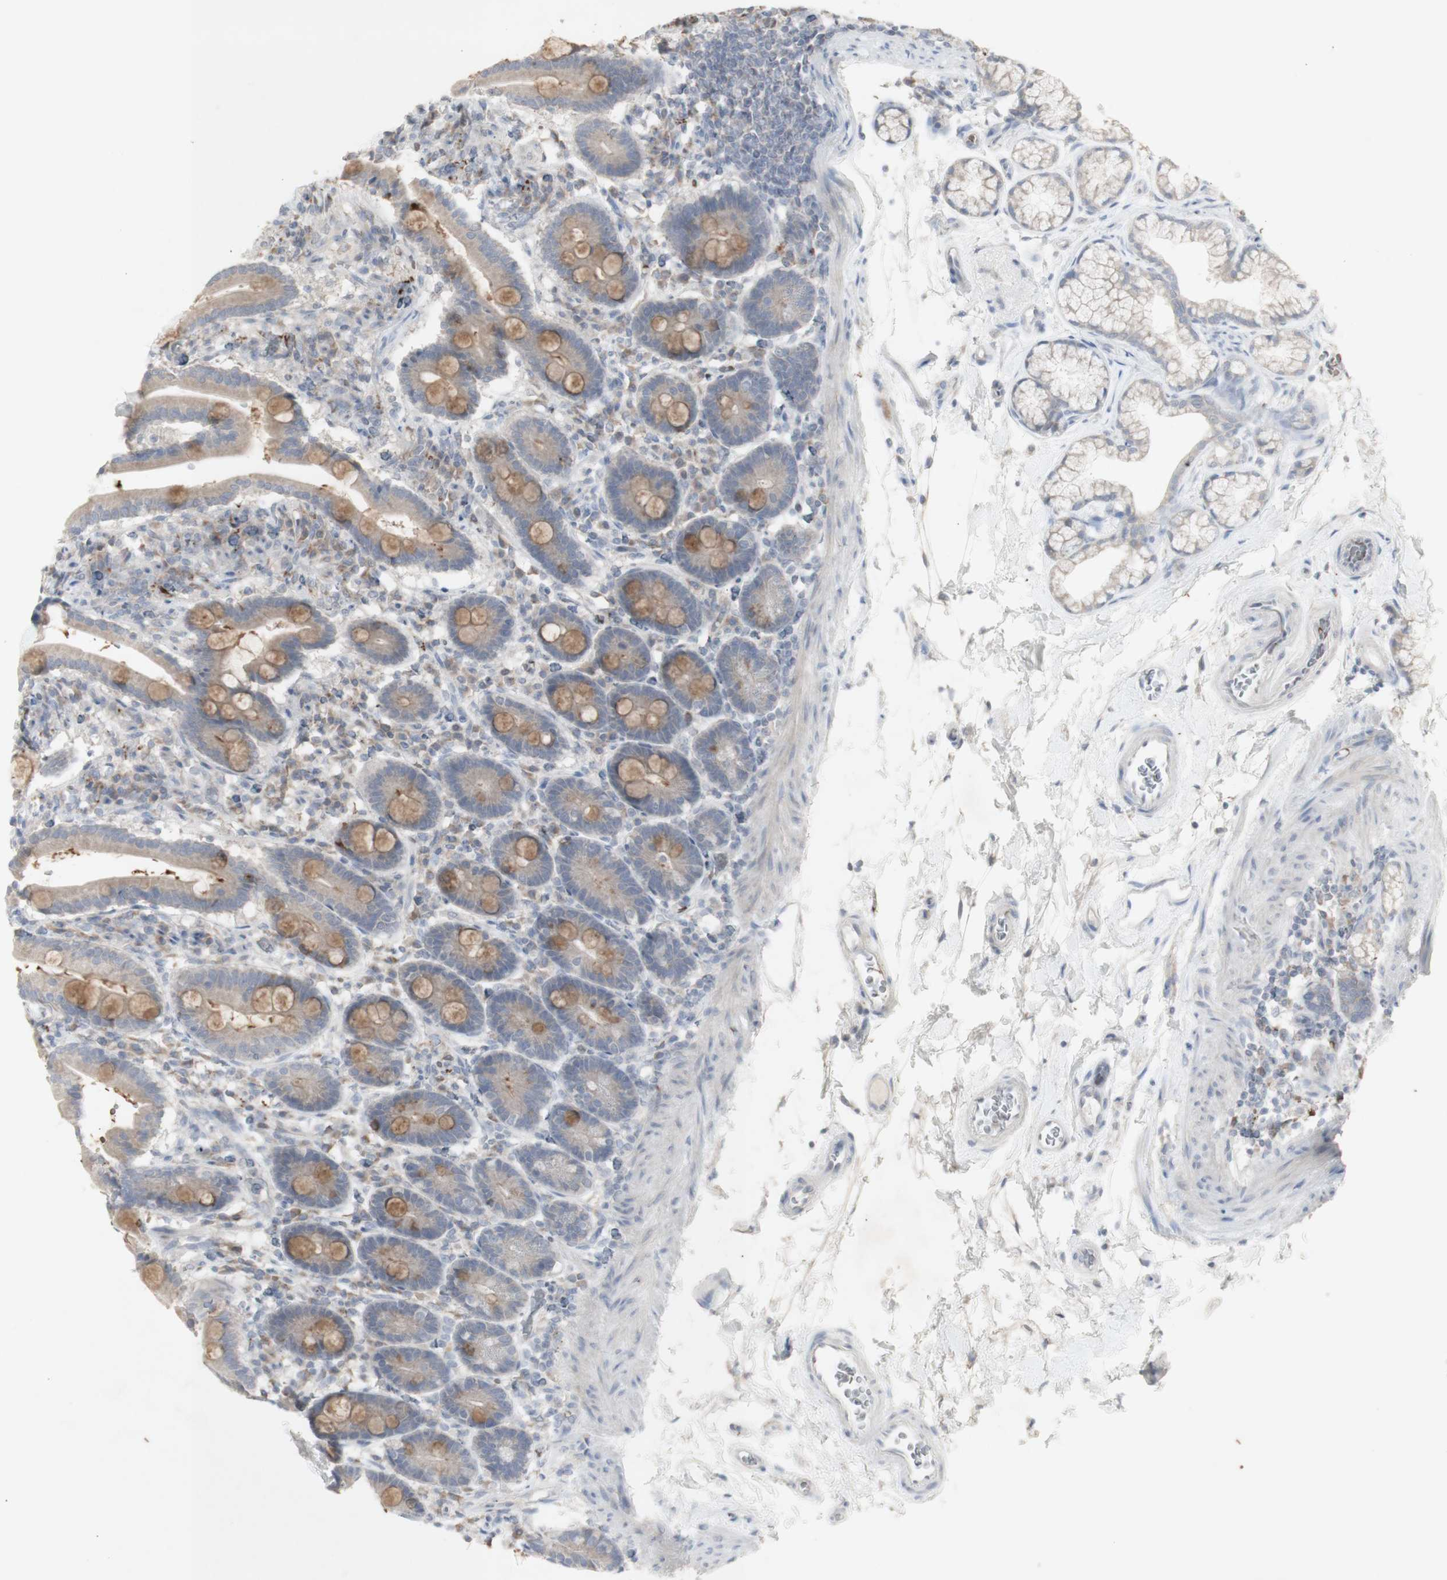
{"staining": {"intensity": "weak", "quantity": ">75%", "location": "cytoplasmic/membranous"}, "tissue": "duodenum", "cell_type": "Glandular cells", "image_type": "normal", "snomed": [{"axis": "morphology", "description": "Normal tissue, NOS"}, {"axis": "topography", "description": "Duodenum"}], "caption": "Duodenum stained with a brown dye reveals weak cytoplasmic/membranous positive expression in about >75% of glandular cells.", "gene": "INS", "patient": {"sex": "male", "age": 54}}